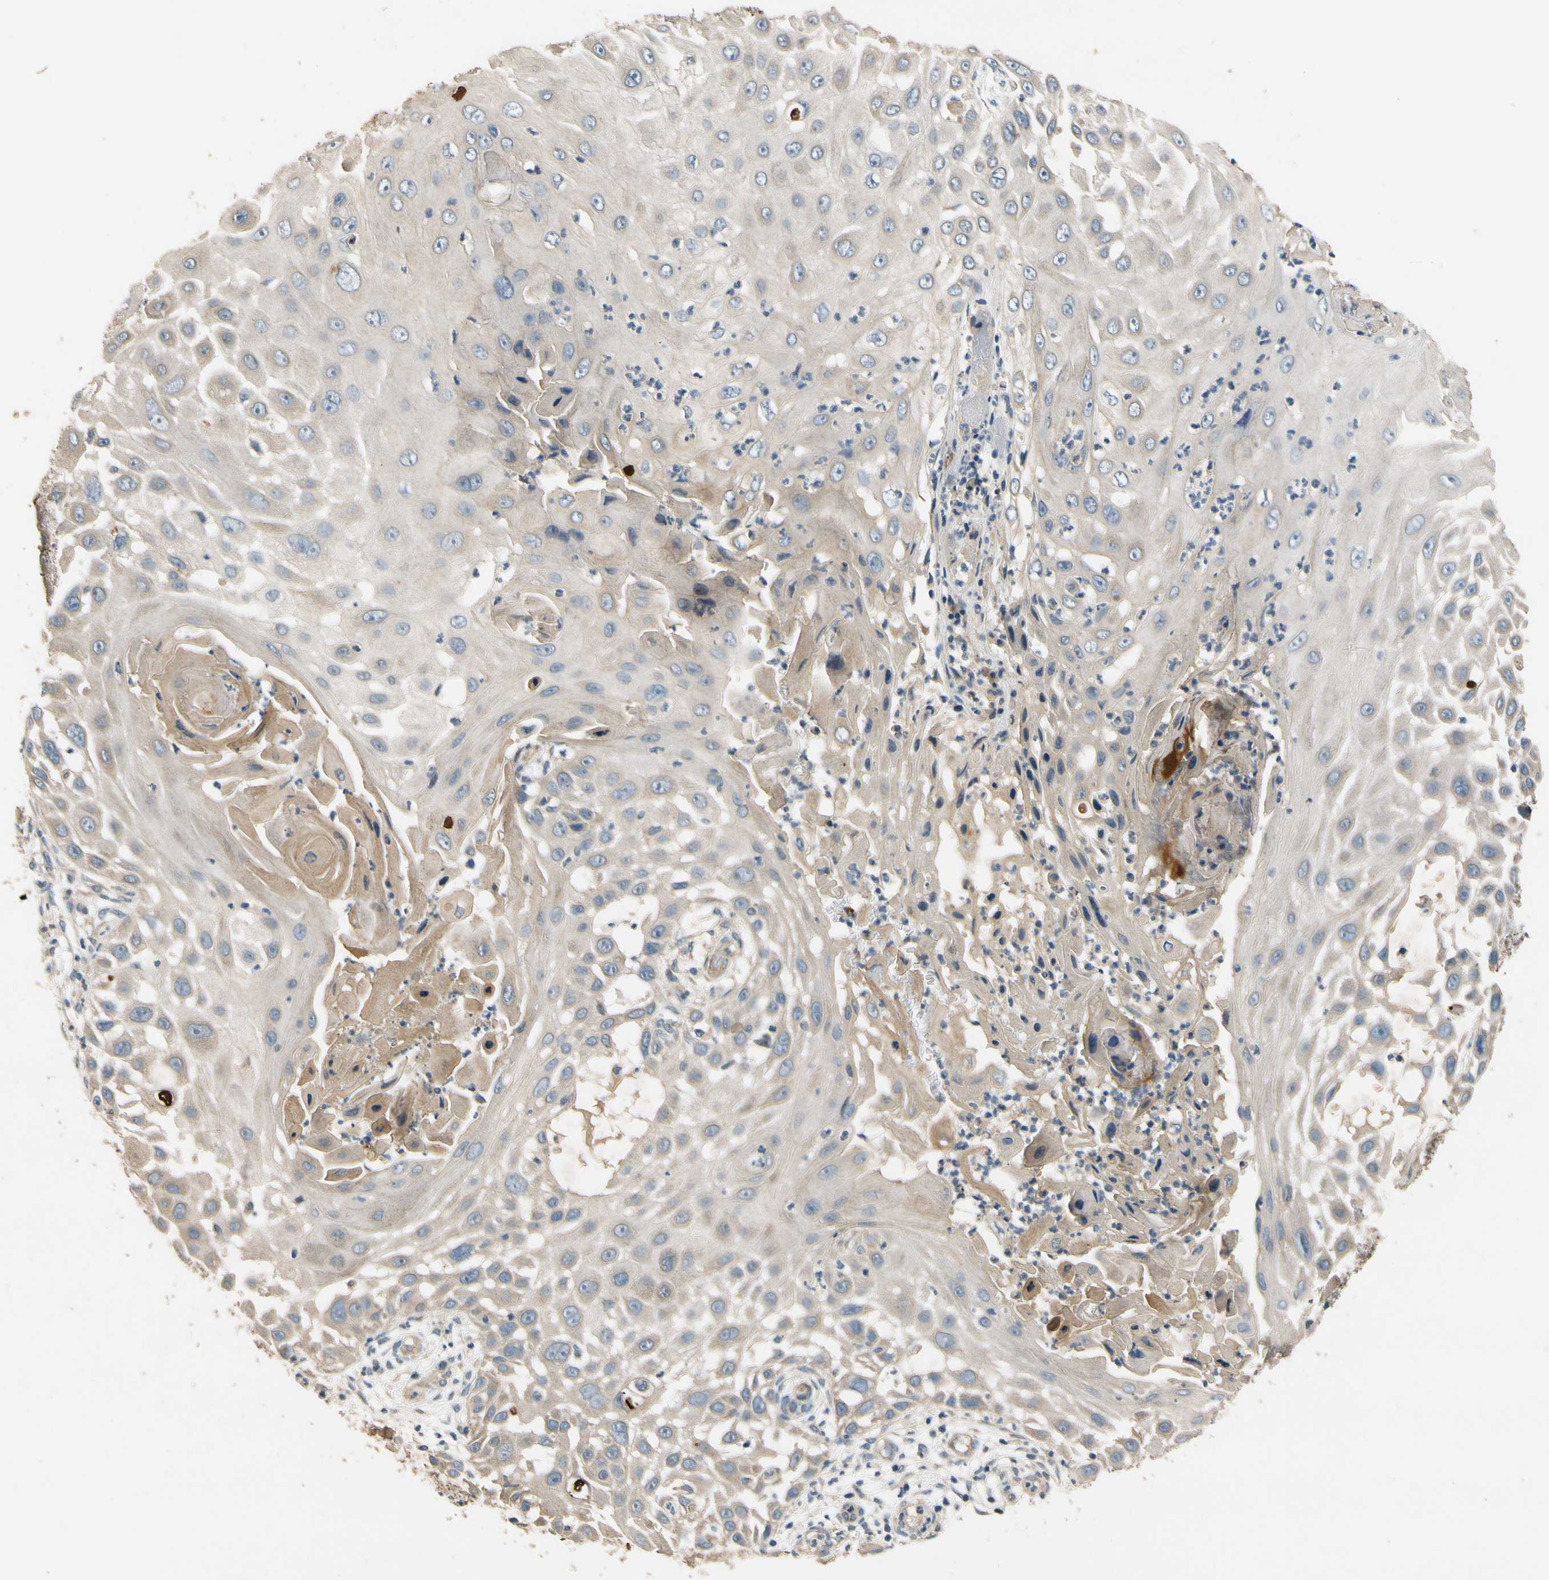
{"staining": {"intensity": "weak", "quantity": "<25%", "location": "cytoplasmic/membranous"}, "tissue": "skin cancer", "cell_type": "Tumor cells", "image_type": "cancer", "snomed": [{"axis": "morphology", "description": "Squamous cell carcinoma, NOS"}, {"axis": "topography", "description": "Skin"}], "caption": "Squamous cell carcinoma (skin) was stained to show a protein in brown. There is no significant staining in tumor cells. (Stains: DAB (3,3'-diaminobenzidine) immunohistochemistry (IHC) with hematoxylin counter stain, Microscopy: brightfield microscopy at high magnification).", "gene": "ALKBH3", "patient": {"sex": "female", "age": 44}}